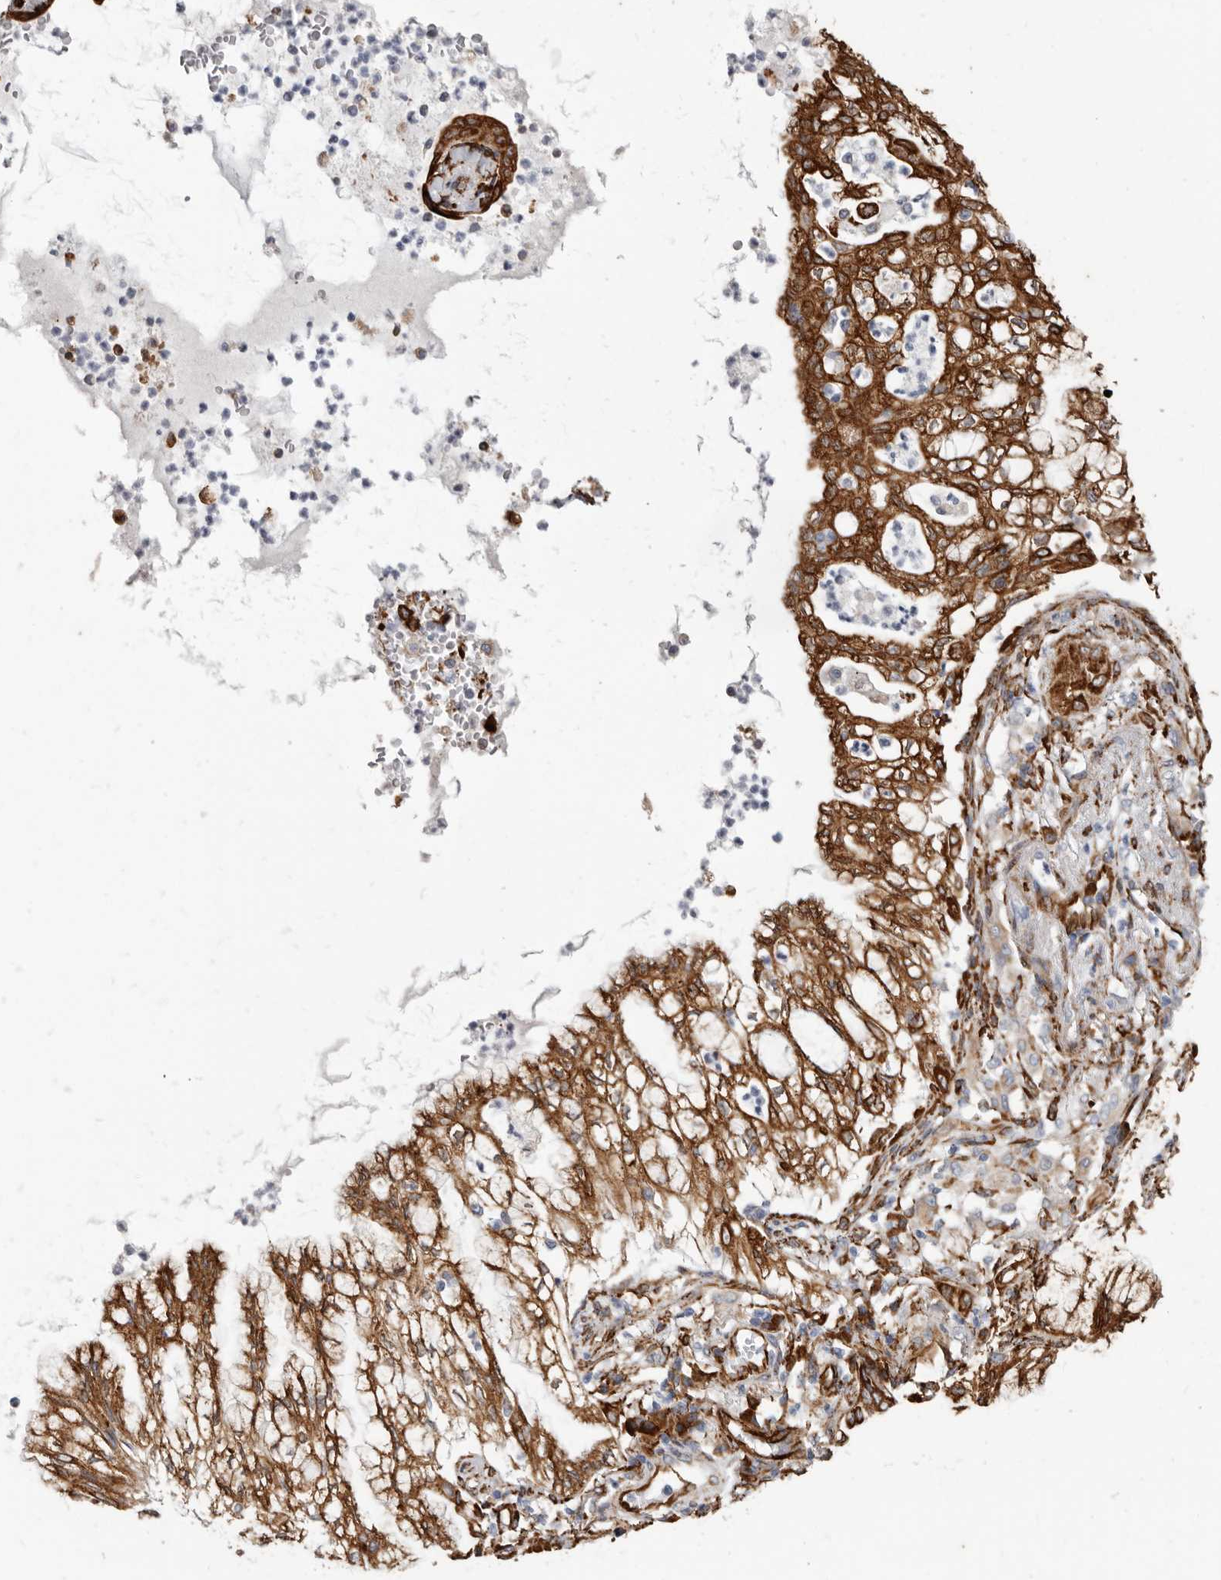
{"staining": {"intensity": "moderate", "quantity": ">75%", "location": "cytoplasmic/membranous"}, "tissue": "lung cancer", "cell_type": "Tumor cells", "image_type": "cancer", "snomed": [{"axis": "morphology", "description": "Adenocarcinoma, NOS"}, {"axis": "topography", "description": "Lung"}], "caption": "Brown immunohistochemical staining in human lung adenocarcinoma shows moderate cytoplasmic/membranous staining in about >75% of tumor cells. (Brightfield microscopy of DAB IHC at high magnification).", "gene": "SEMA3E", "patient": {"sex": "female", "age": 70}}